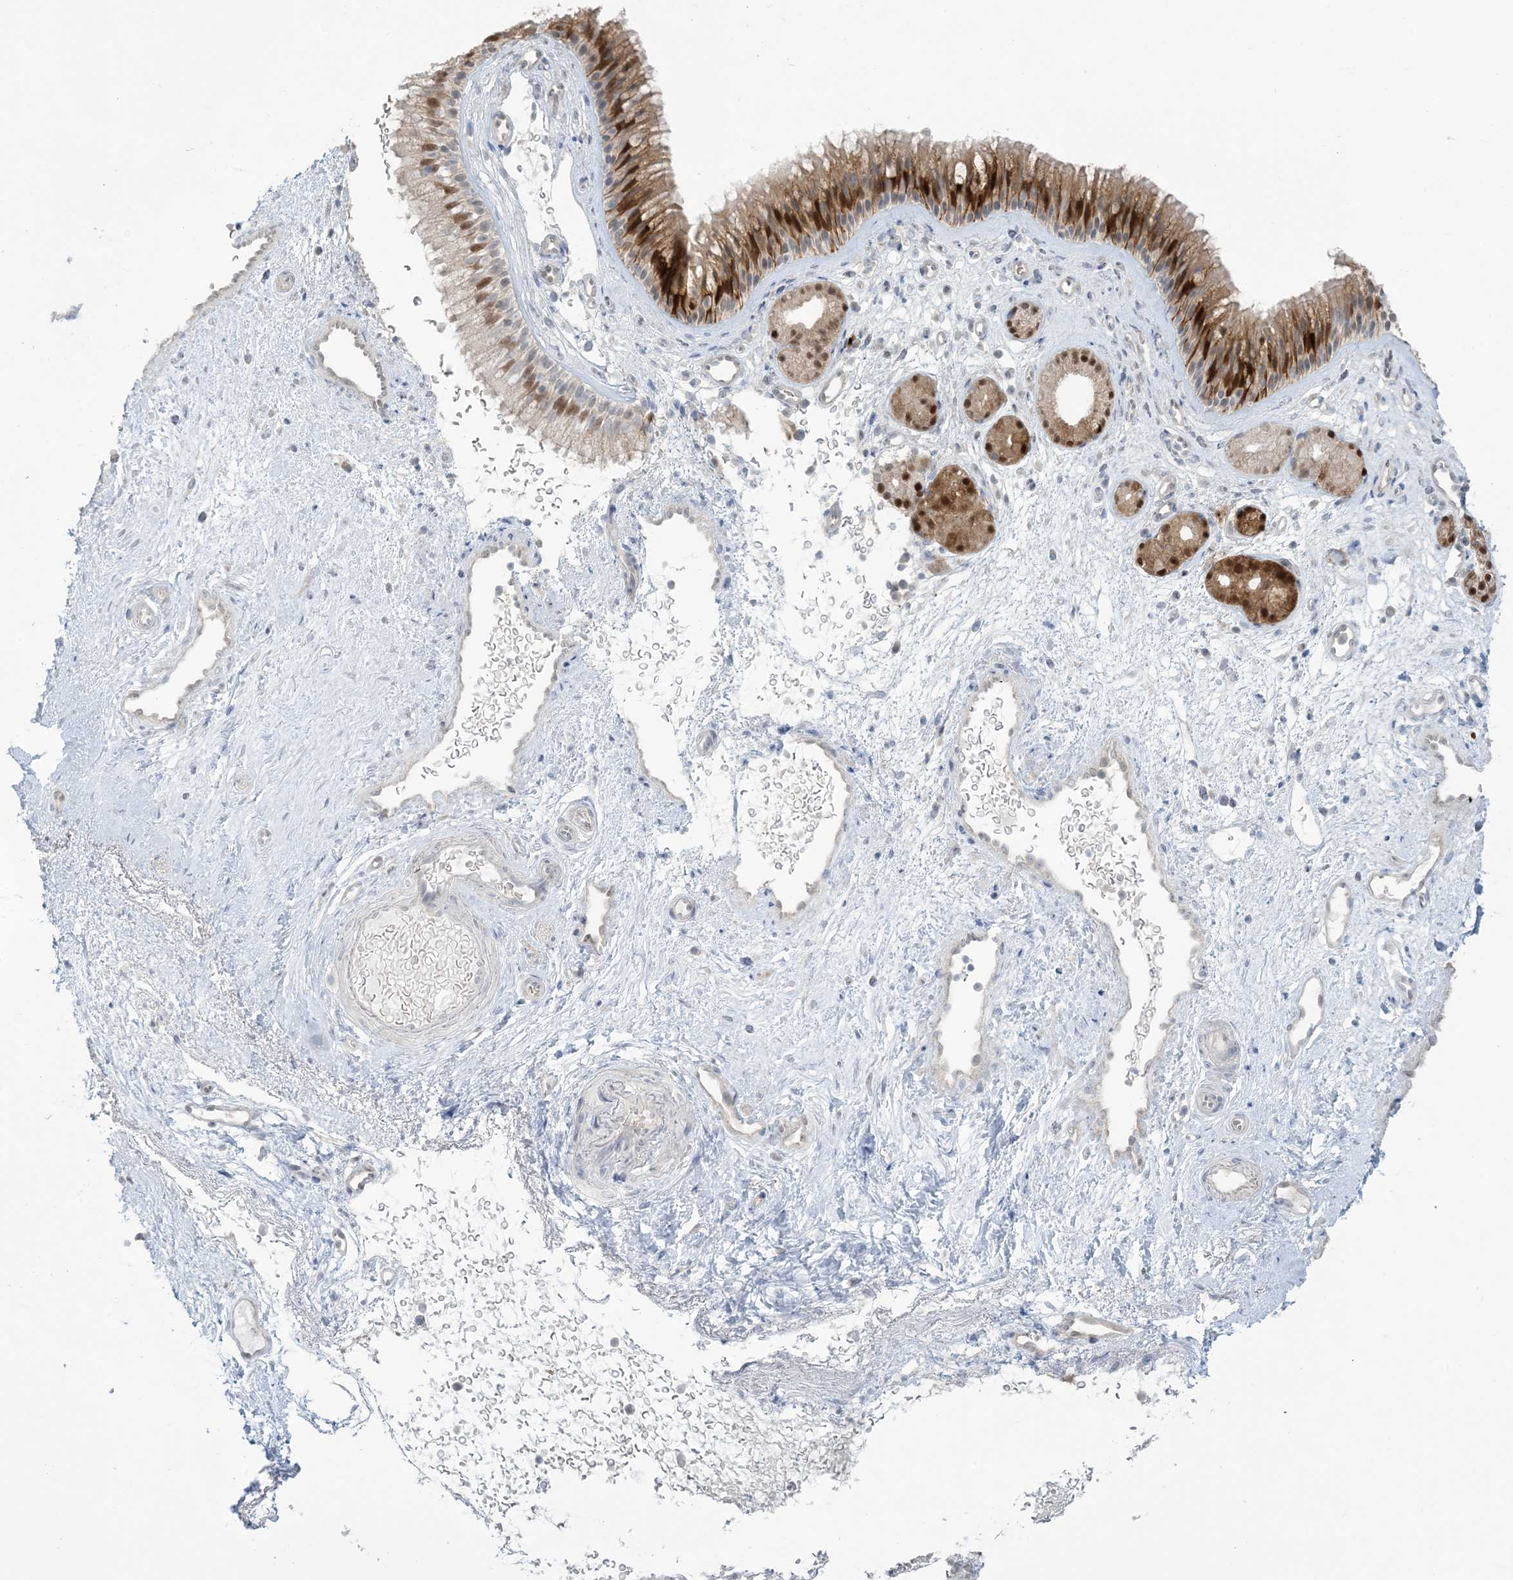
{"staining": {"intensity": "strong", "quantity": ">75%", "location": "cytoplasmic/membranous,nuclear"}, "tissue": "nasopharynx", "cell_type": "Respiratory epithelial cells", "image_type": "normal", "snomed": [{"axis": "morphology", "description": "Normal tissue, NOS"}, {"axis": "morphology", "description": "Inflammation, NOS"}, {"axis": "morphology", "description": "Malignant melanoma, Metastatic site"}, {"axis": "topography", "description": "Nasopharynx"}], "caption": "Immunohistochemistry (IHC) staining of unremarkable nasopharynx, which displays high levels of strong cytoplasmic/membranous,nuclear staining in about >75% of respiratory epithelial cells indicating strong cytoplasmic/membranous,nuclear protein positivity. The staining was performed using DAB (brown) for protein detection and nuclei were counterstained in hematoxylin (blue).", "gene": "NRBP2", "patient": {"sex": "male", "age": 70}}